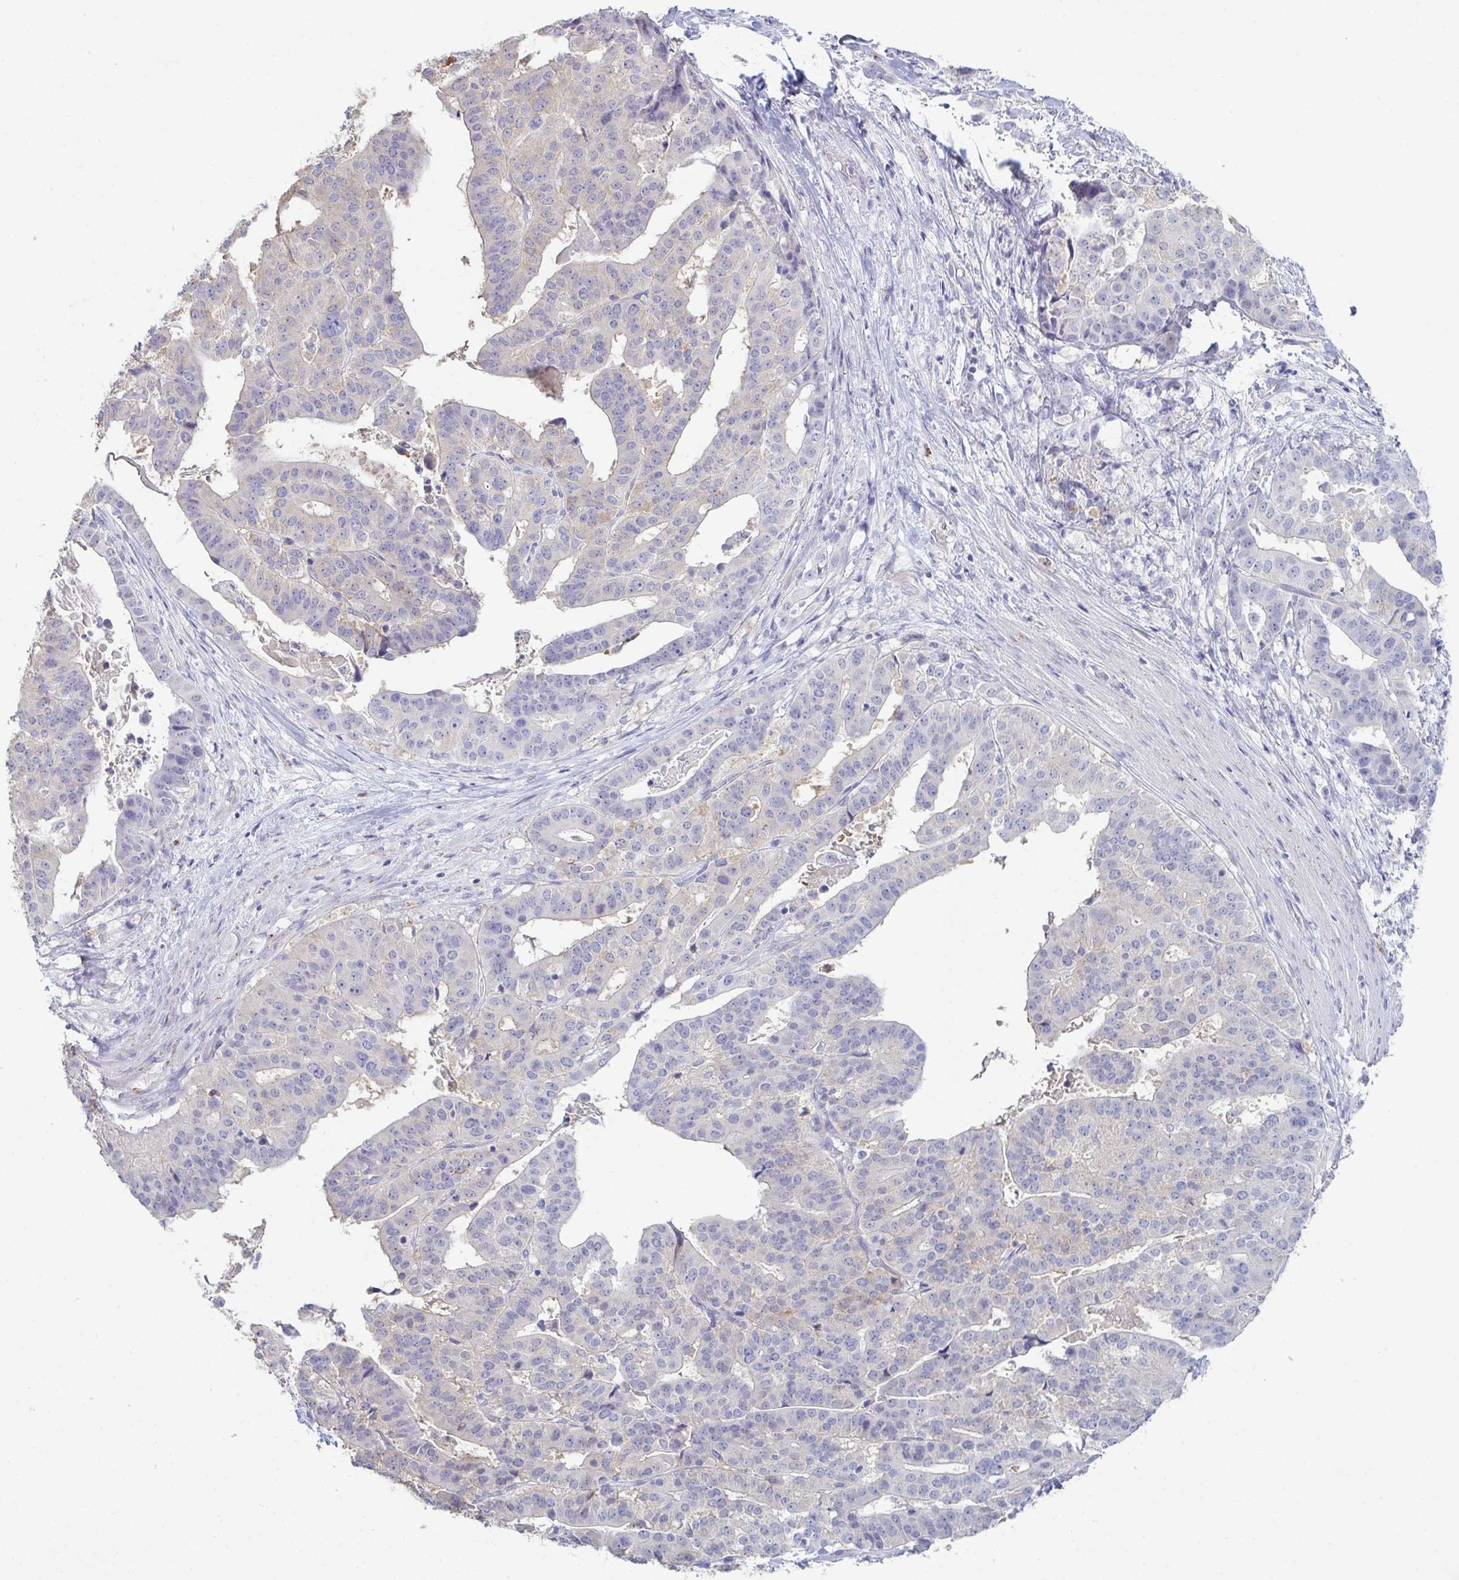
{"staining": {"intensity": "negative", "quantity": "none", "location": "none"}, "tissue": "stomach cancer", "cell_type": "Tumor cells", "image_type": "cancer", "snomed": [{"axis": "morphology", "description": "Adenocarcinoma, NOS"}, {"axis": "topography", "description": "Stomach"}], "caption": "This is a histopathology image of immunohistochemistry (IHC) staining of stomach cancer (adenocarcinoma), which shows no staining in tumor cells.", "gene": "ADAM21", "patient": {"sex": "male", "age": 48}}